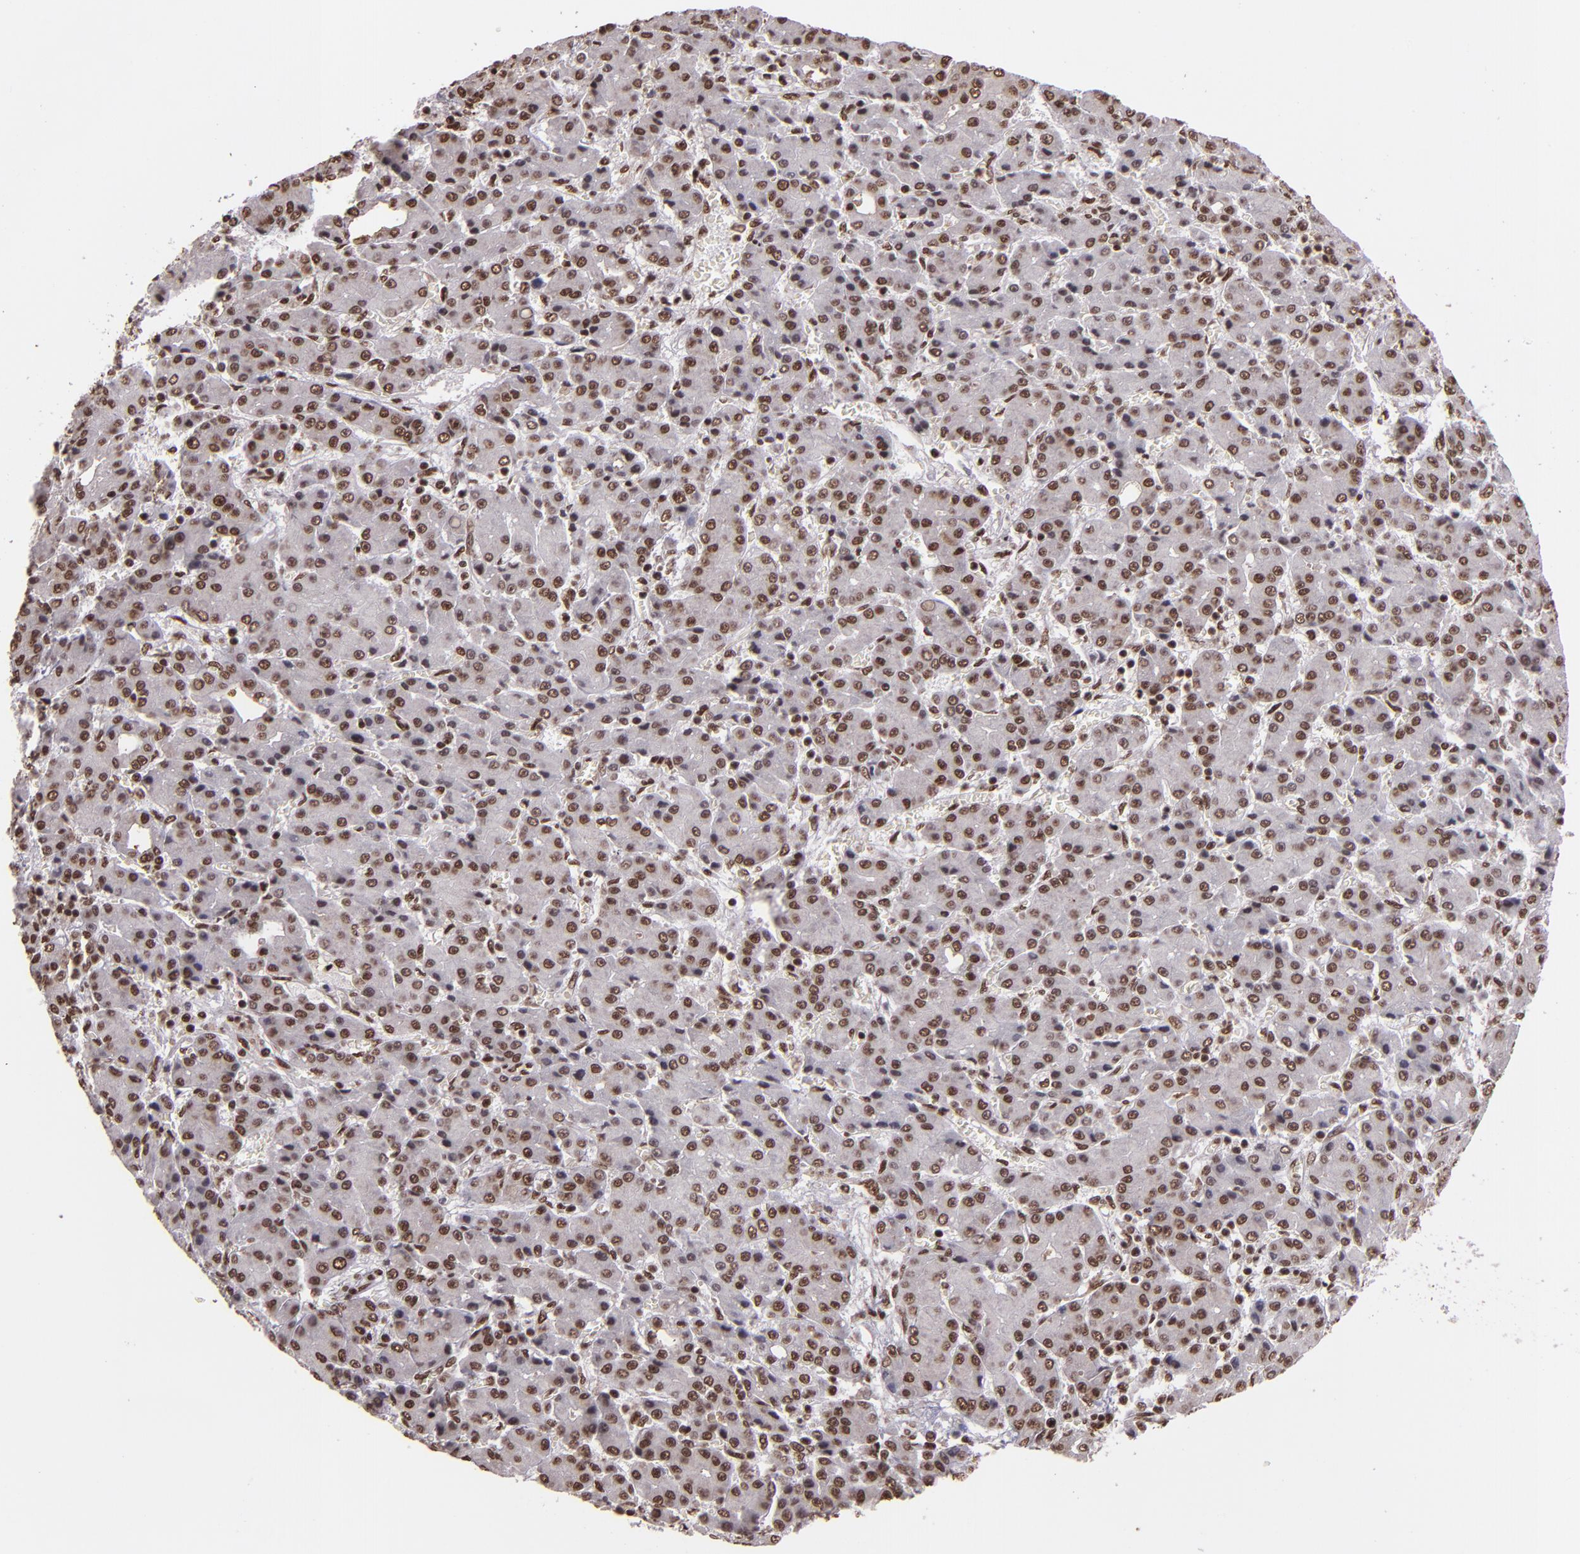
{"staining": {"intensity": "moderate", "quantity": ">75%", "location": "nuclear"}, "tissue": "liver cancer", "cell_type": "Tumor cells", "image_type": "cancer", "snomed": [{"axis": "morphology", "description": "Carcinoma, Hepatocellular, NOS"}, {"axis": "topography", "description": "Liver"}], "caption": "Liver cancer stained with DAB immunohistochemistry reveals medium levels of moderate nuclear positivity in about >75% of tumor cells.", "gene": "PQBP1", "patient": {"sex": "male", "age": 69}}